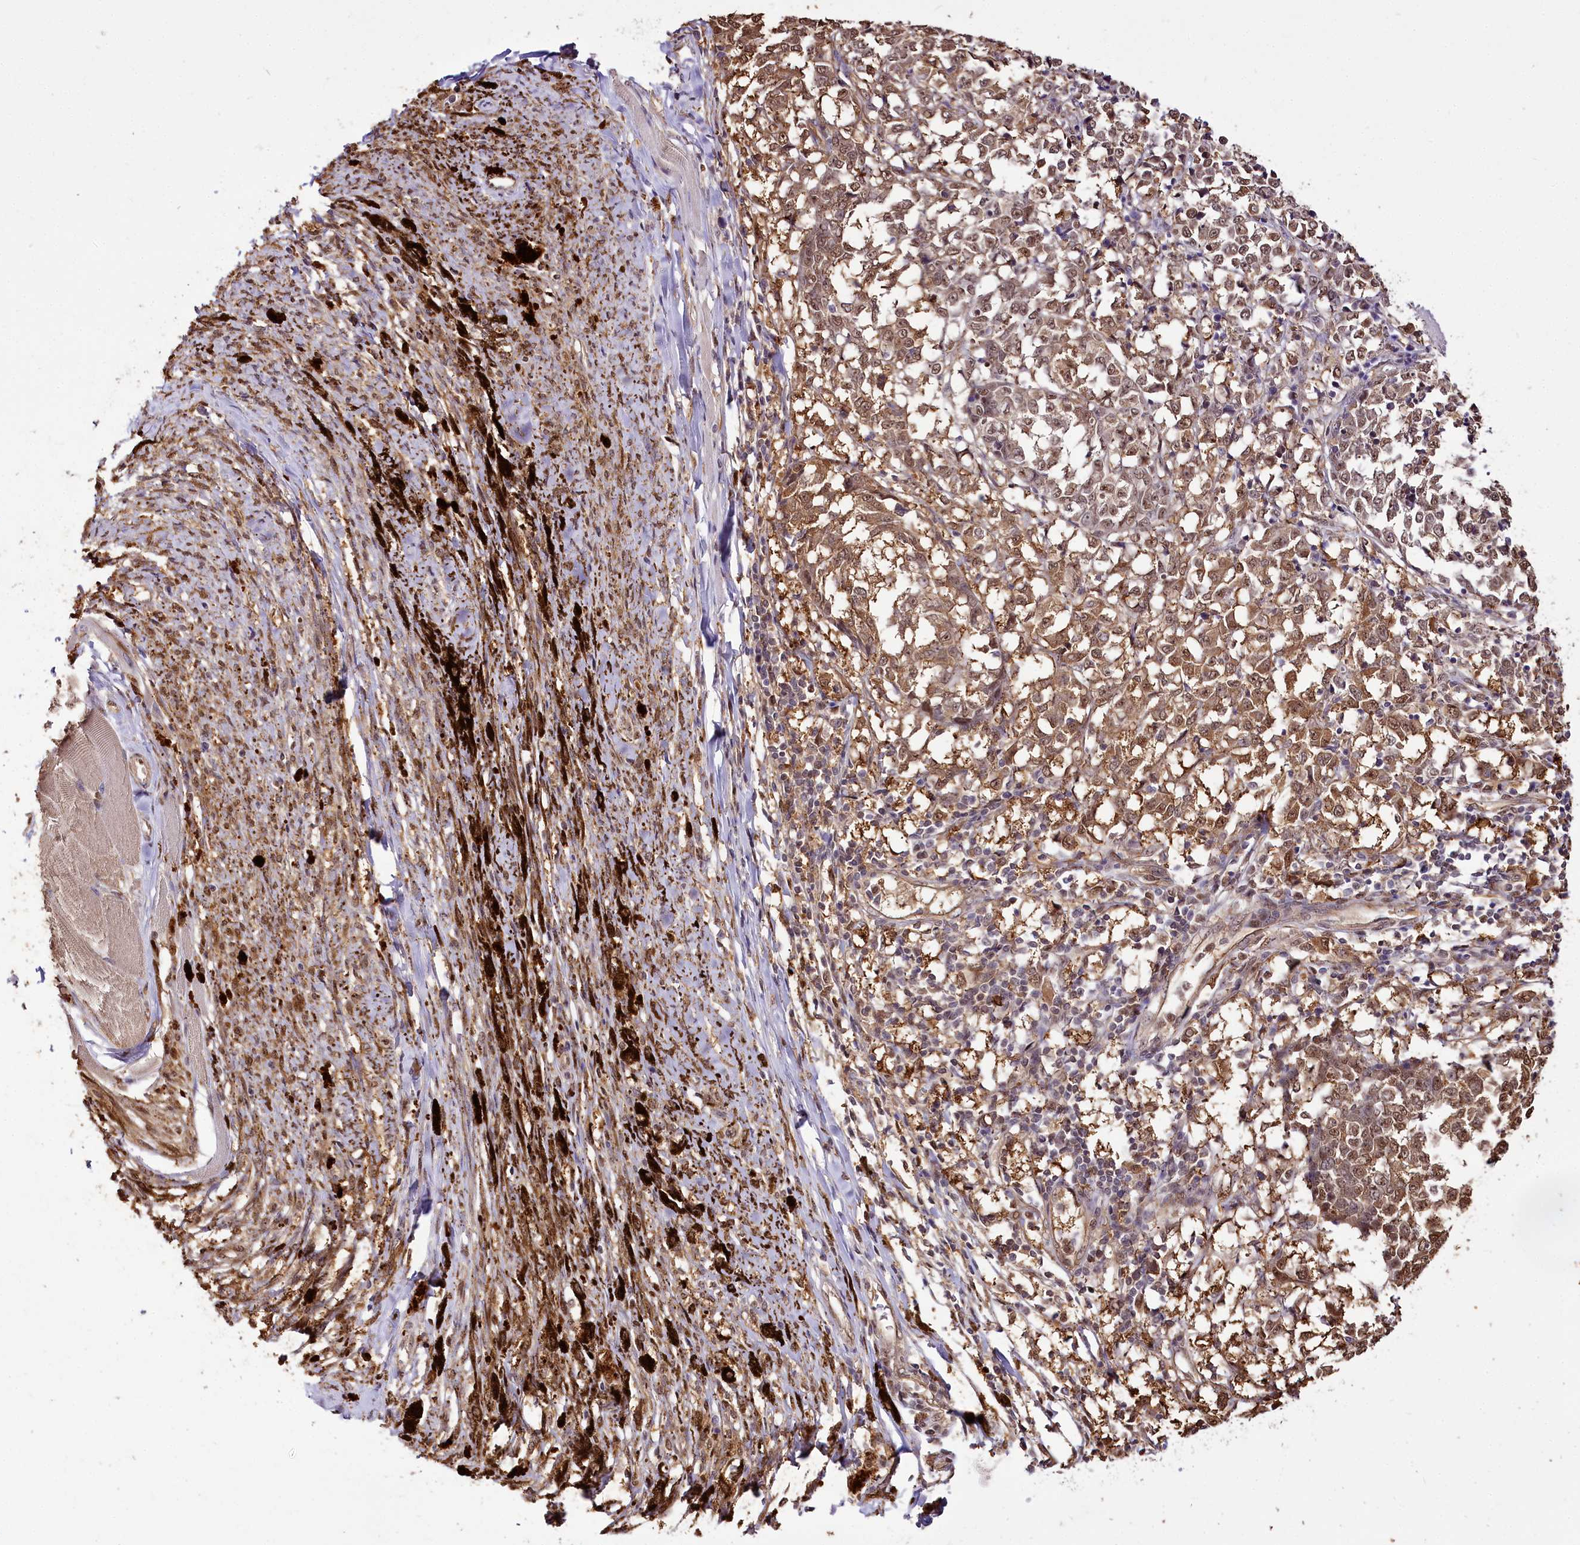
{"staining": {"intensity": "moderate", "quantity": ">75%", "location": "cytoplasmic/membranous,nuclear"}, "tissue": "melanoma", "cell_type": "Tumor cells", "image_type": "cancer", "snomed": [{"axis": "morphology", "description": "Malignant melanoma, NOS"}, {"axis": "topography", "description": "Skin"}], "caption": "Brown immunohistochemical staining in malignant melanoma shows moderate cytoplasmic/membranous and nuclear staining in about >75% of tumor cells. (brown staining indicates protein expression, while blue staining denotes nuclei).", "gene": "GNL3L", "patient": {"sex": "female", "age": 72}}